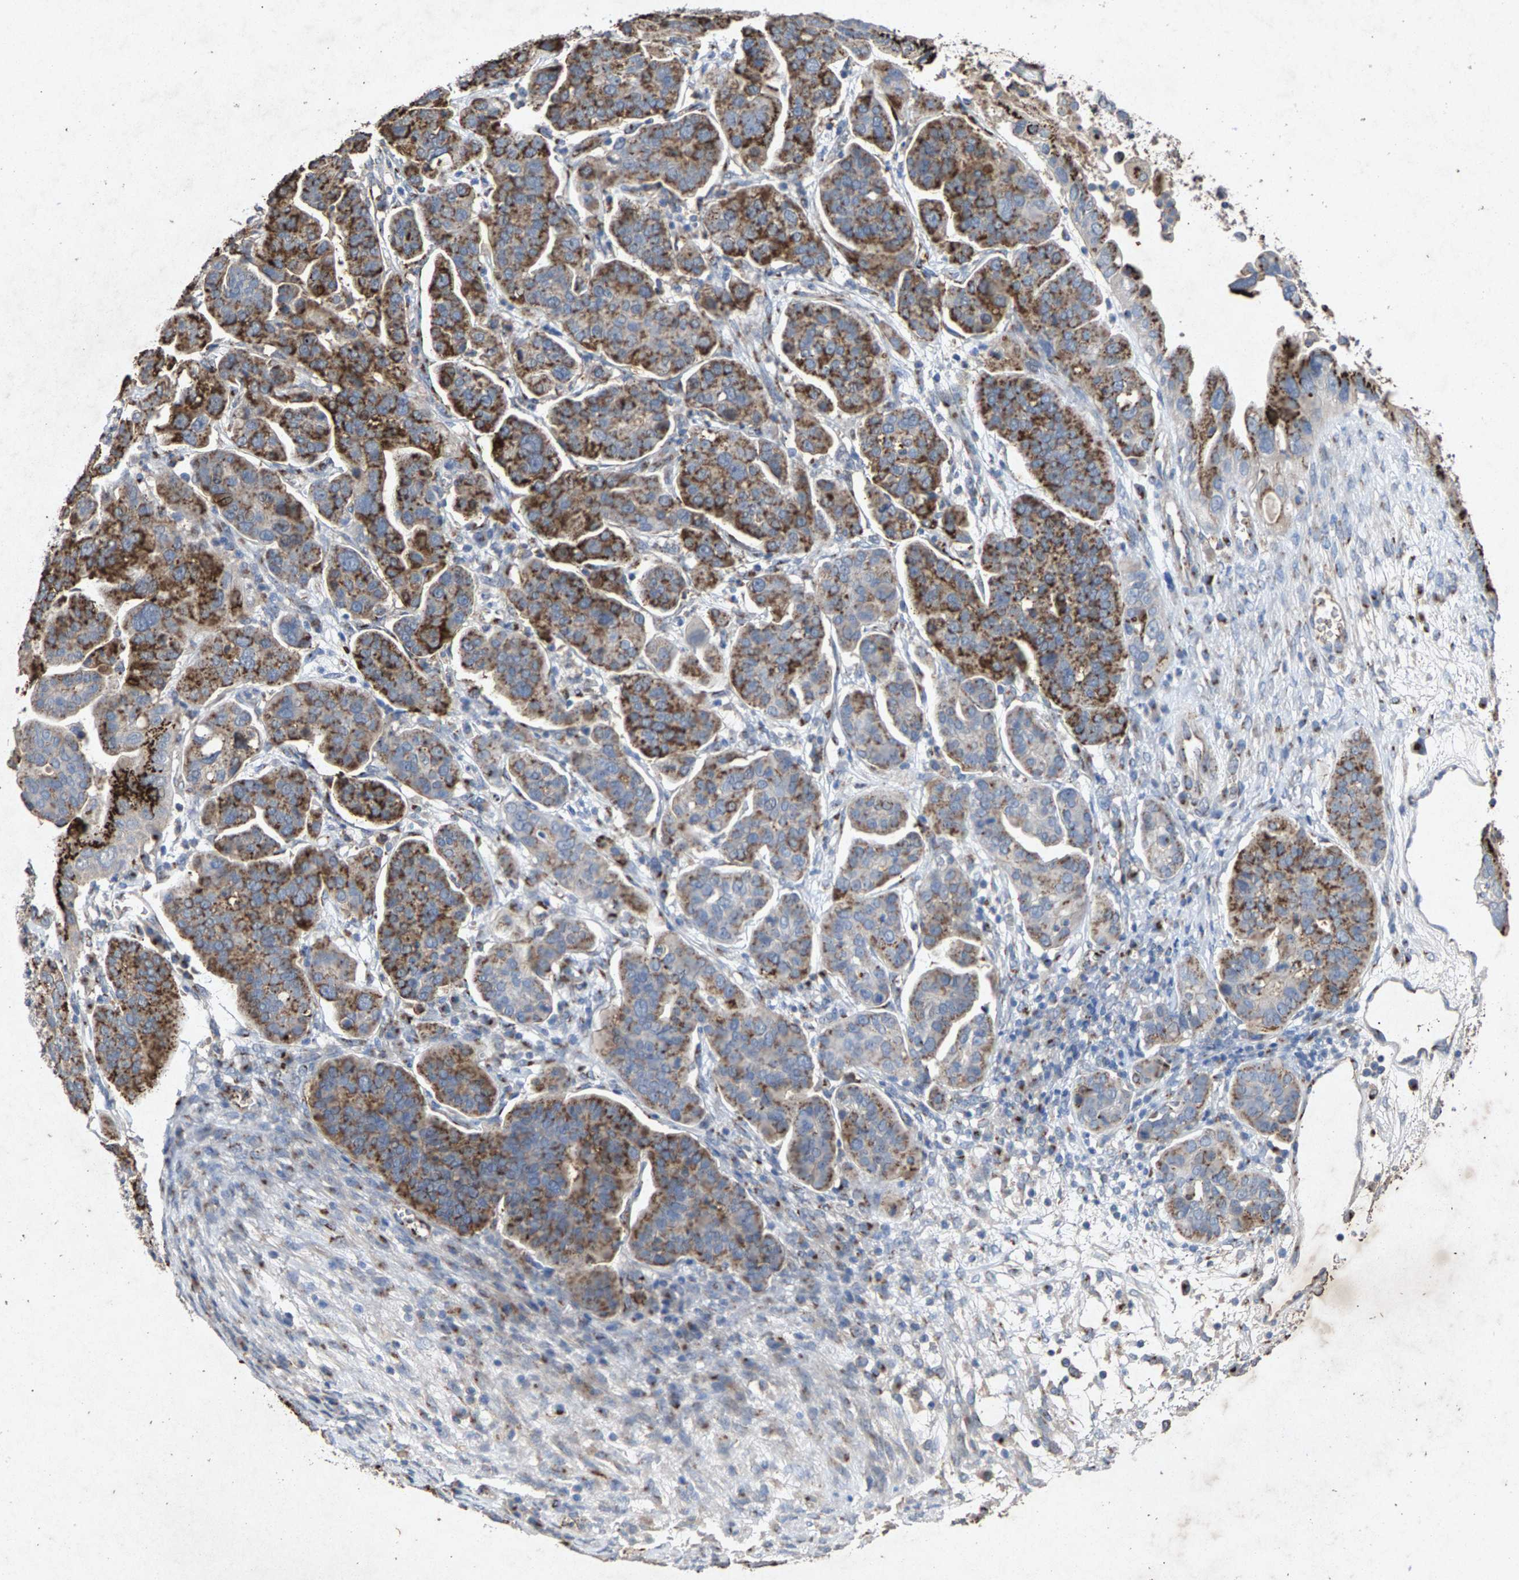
{"staining": {"intensity": "strong", "quantity": ">75%", "location": "cytoplasmic/membranous"}, "tissue": "ovarian cancer", "cell_type": "Tumor cells", "image_type": "cancer", "snomed": [{"axis": "morphology", "description": "Cystadenocarcinoma, serous, NOS"}, {"axis": "topography", "description": "Ovary"}], "caption": "DAB immunohistochemical staining of human ovarian cancer (serous cystadenocarcinoma) exhibits strong cytoplasmic/membranous protein positivity in about >75% of tumor cells.", "gene": "MAN2A1", "patient": {"sex": "female", "age": 56}}